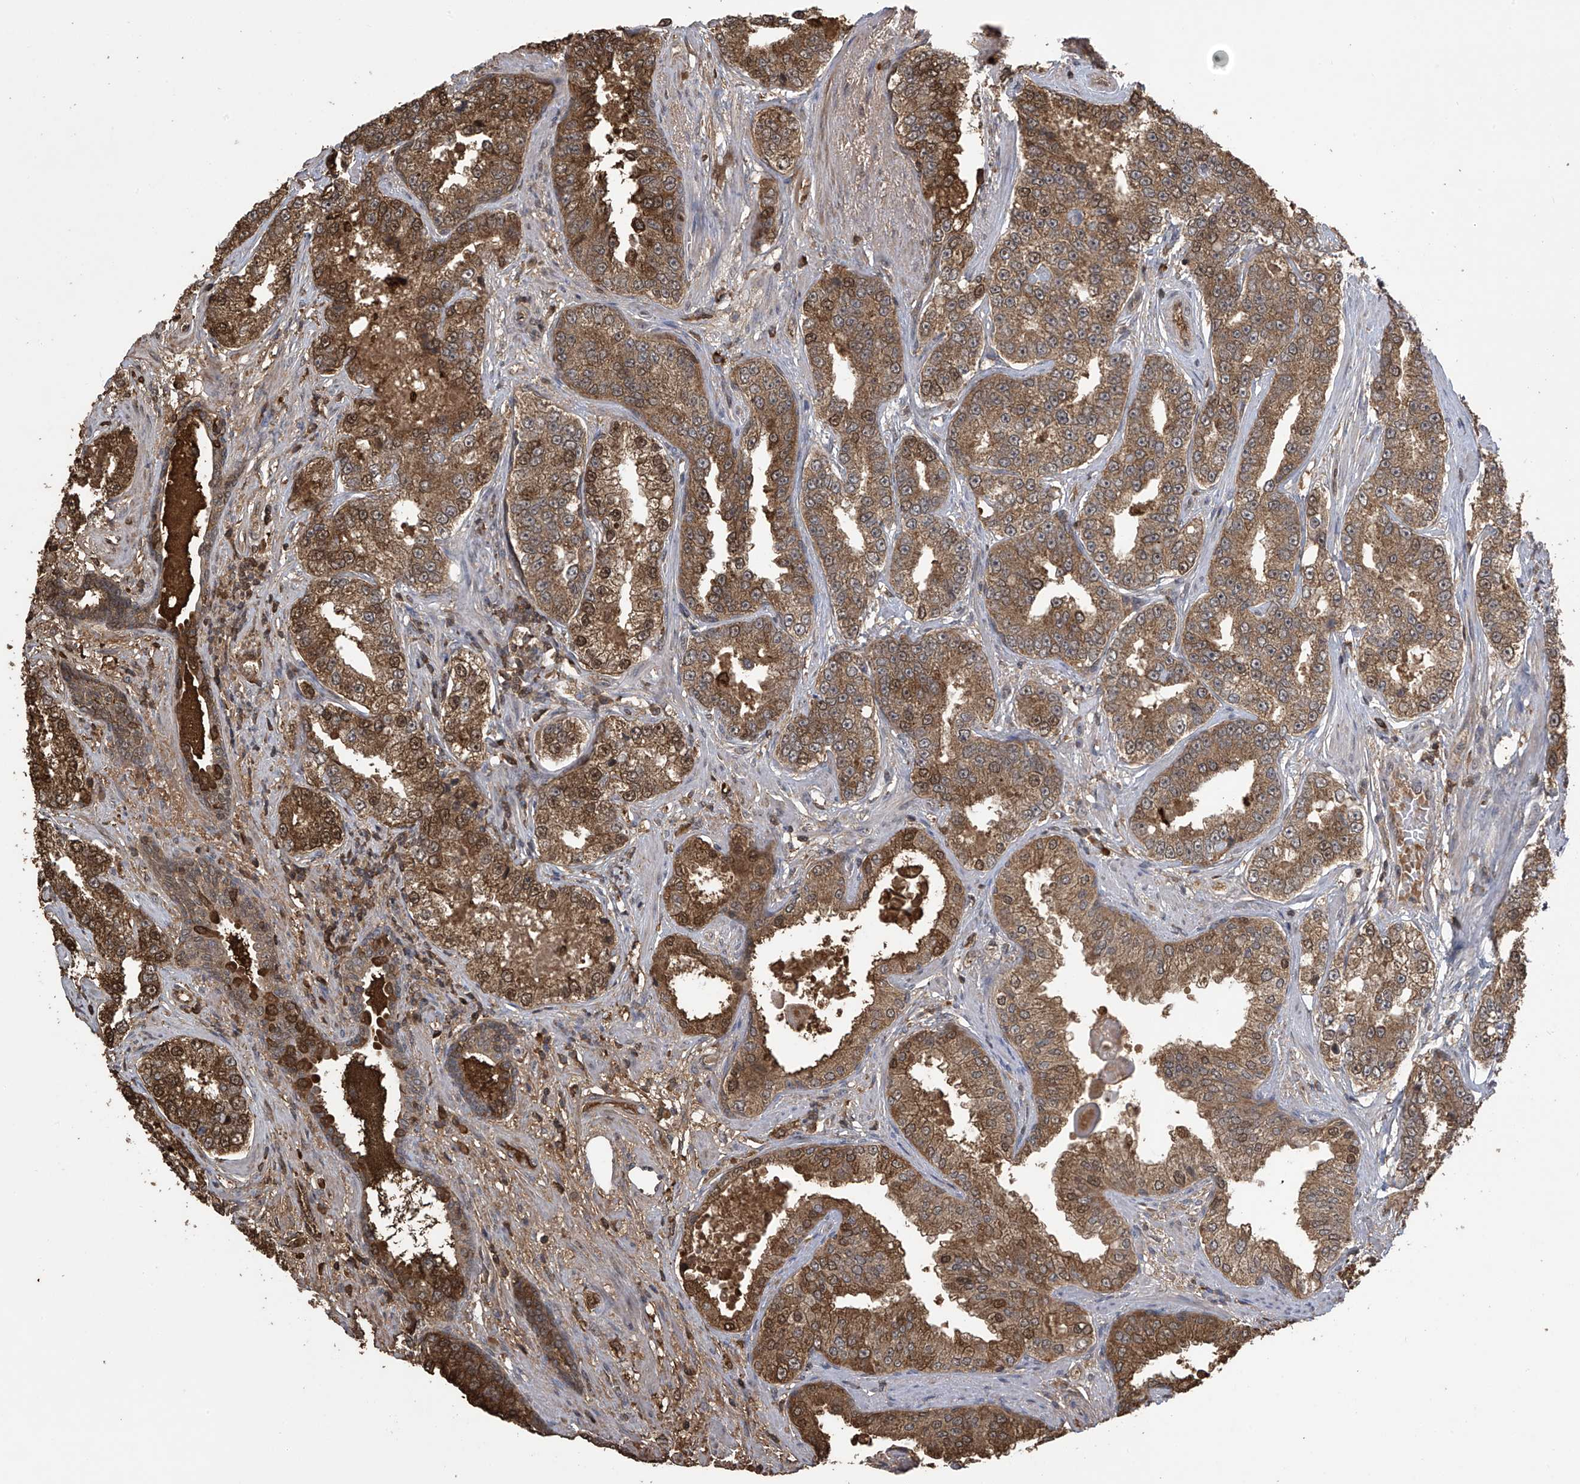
{"staining": {"intensity": "moderate", "quantity": ">75%", "location": "cytoplasmic/membranous"}, "tissue": "prostate cancer", "cell_type": "Tumor cells", "image_type": "cancer", "snomed": [{"axis": "morphology", "description": "Normal tissue, NOS"}, {"axis": "morphology", "description": "Adenocarcinoma, High grade"}, {"axis": "topography", "description": "Prostate"}], "caption": "Immunohistochemistry staining of prostate cancer (high-grade adenocarcinoma), which demonstrates medium levels of moderate cytoplasmic/membranous expression in about >75% of tumor cells indicating moderate cytoplasmic/membranous protein expression. The staining was performed using DAB (3,3'-diaminobenzidine) (brown) for protein detection and nuclei were counterstained in hematoxylin (blue).", "gene": "PNPT1", "patient": {"sex": "male", "age": 83}}